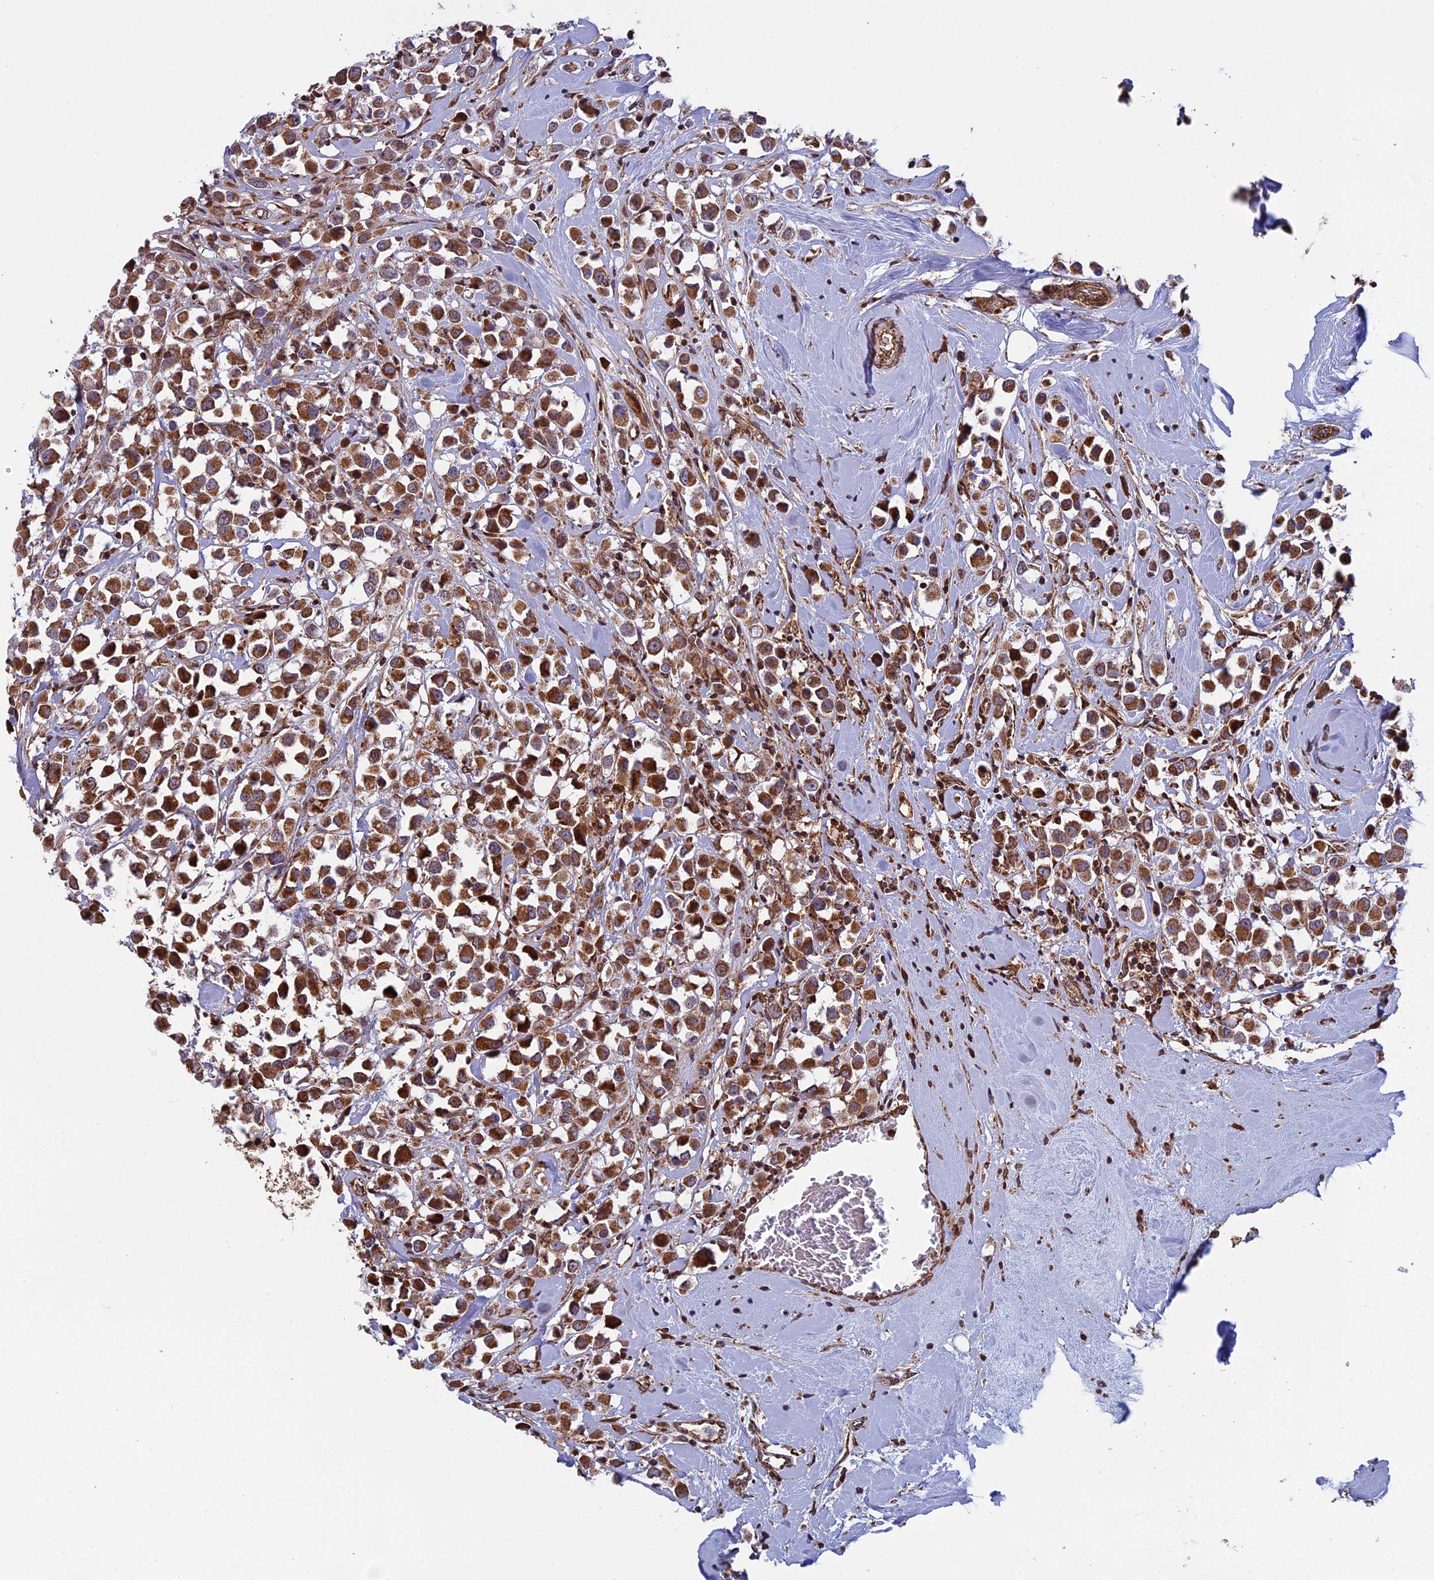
{"staining": {"intensity": "moderate", "quantity": ">75%", "location": "cytoplasmic/membranous"}, "tissue": "breast cancer", "cell_type": "Tumor cells", "image_type": "cancer", "snomed": [{"axis": "morphology", "description": "Duct carcinoma"}, {"axis": "topography", "description": "Breast"}], "caption": "This photomicrograph reveals breast cancer stained with IHC to label a protein in brown. The cytoplasmic/membranous of tumor cells show moderate positivity for the protein. Nuclei are counter-stained blue.", "gene": "CCDC8", "patient": {"sex": "female", "age": 61}}